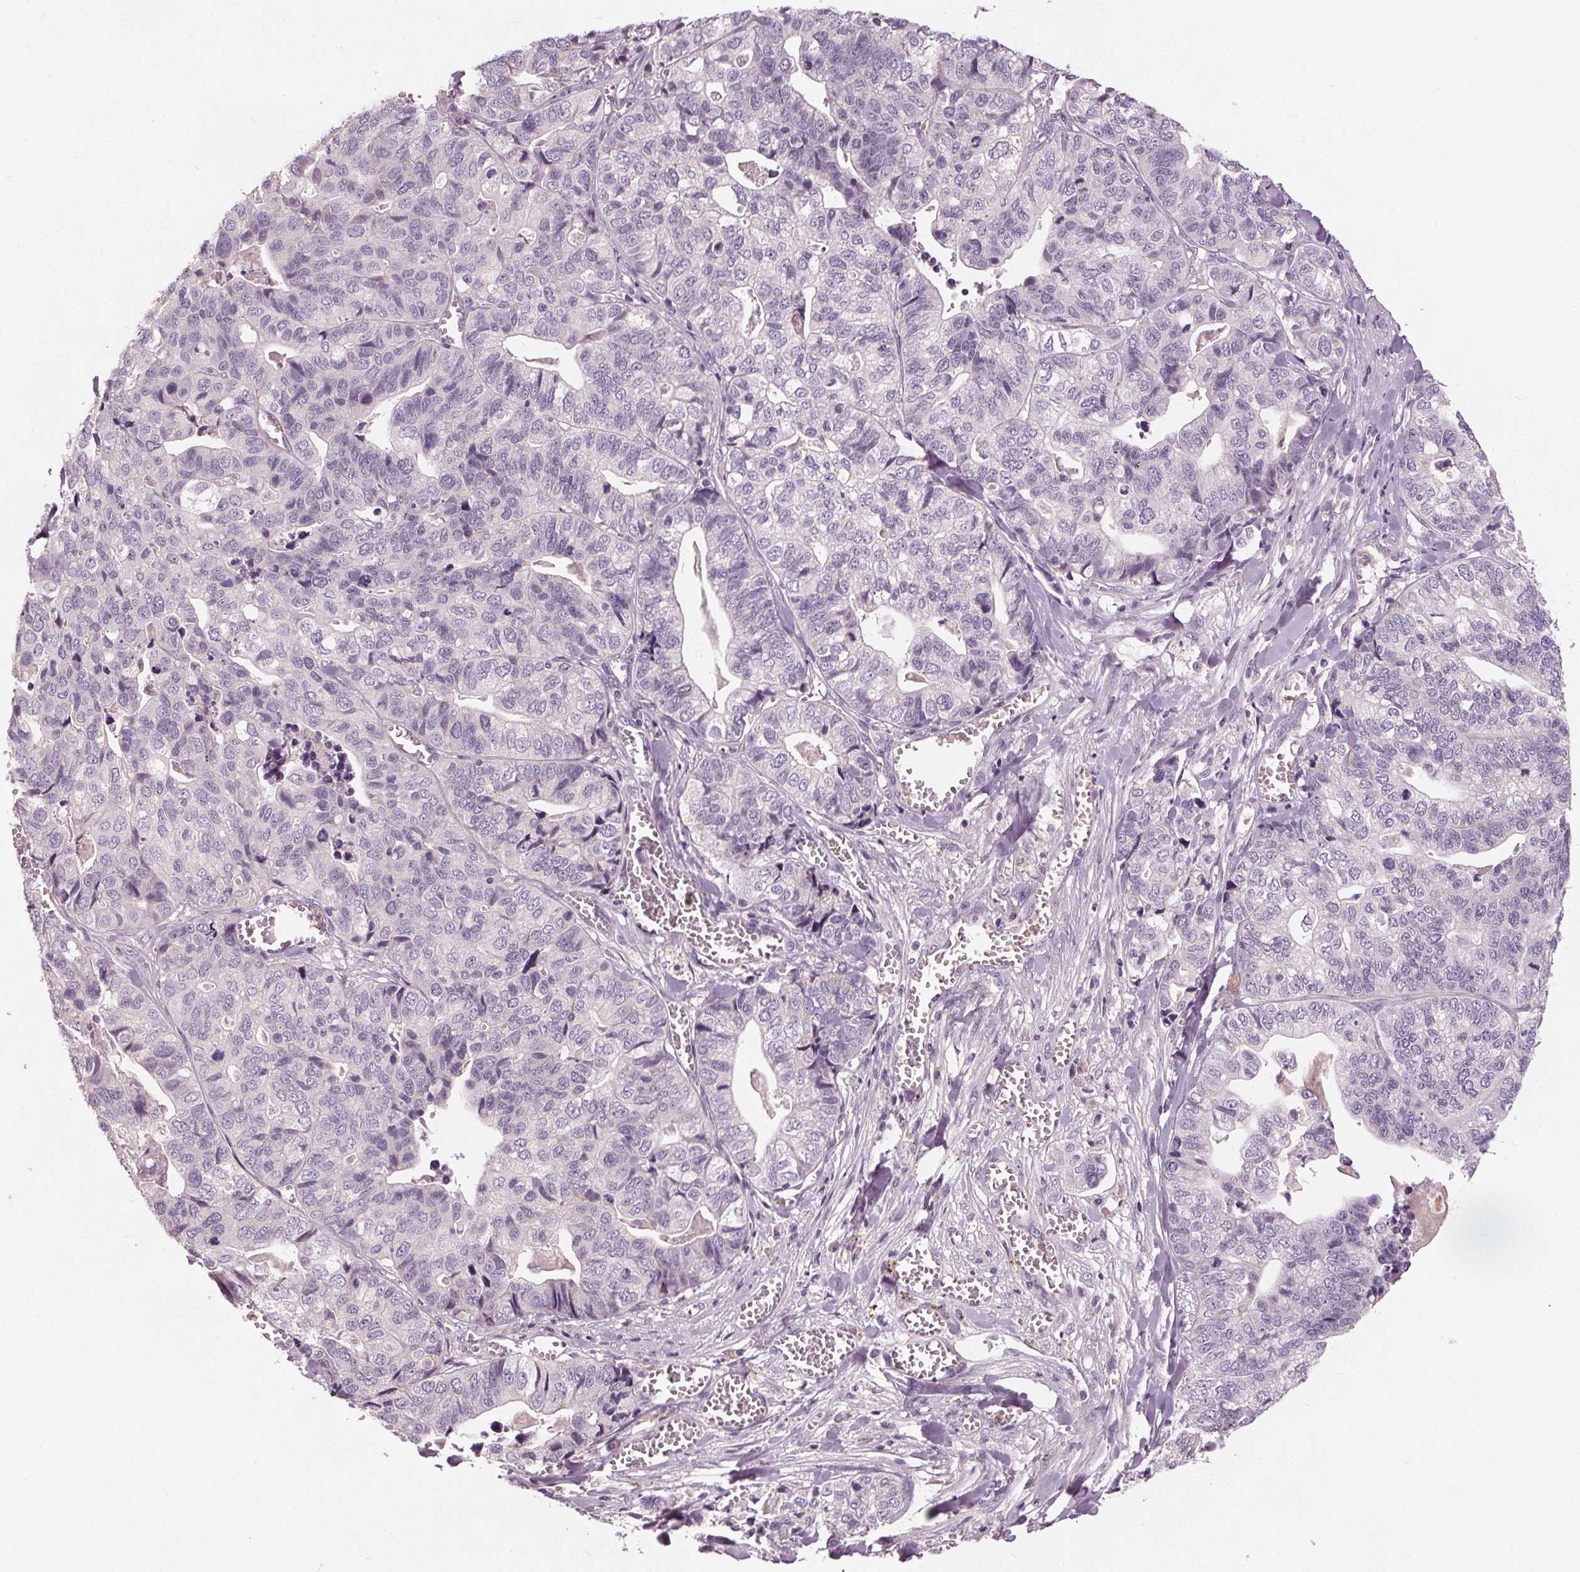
{"staining": {"intensity": "negative", "quantity": "none", "location": "none"}, "tissue": "stomach cancer", "cell_type": "Tumor cells", "image_type": "cancer", "snomed": [{"axis": "morphology", "description": "Adenocarcinoma, NOS"}, {"axis": "topography", "description": "Stomach, upper"}], "caption": "An image of human stomach adenocarcinoma is negative for staining in tumor cells. (DAB IHC, high magnification).", "gene": "PDGFD", "patient": {"sex": "female", "age": 67}}